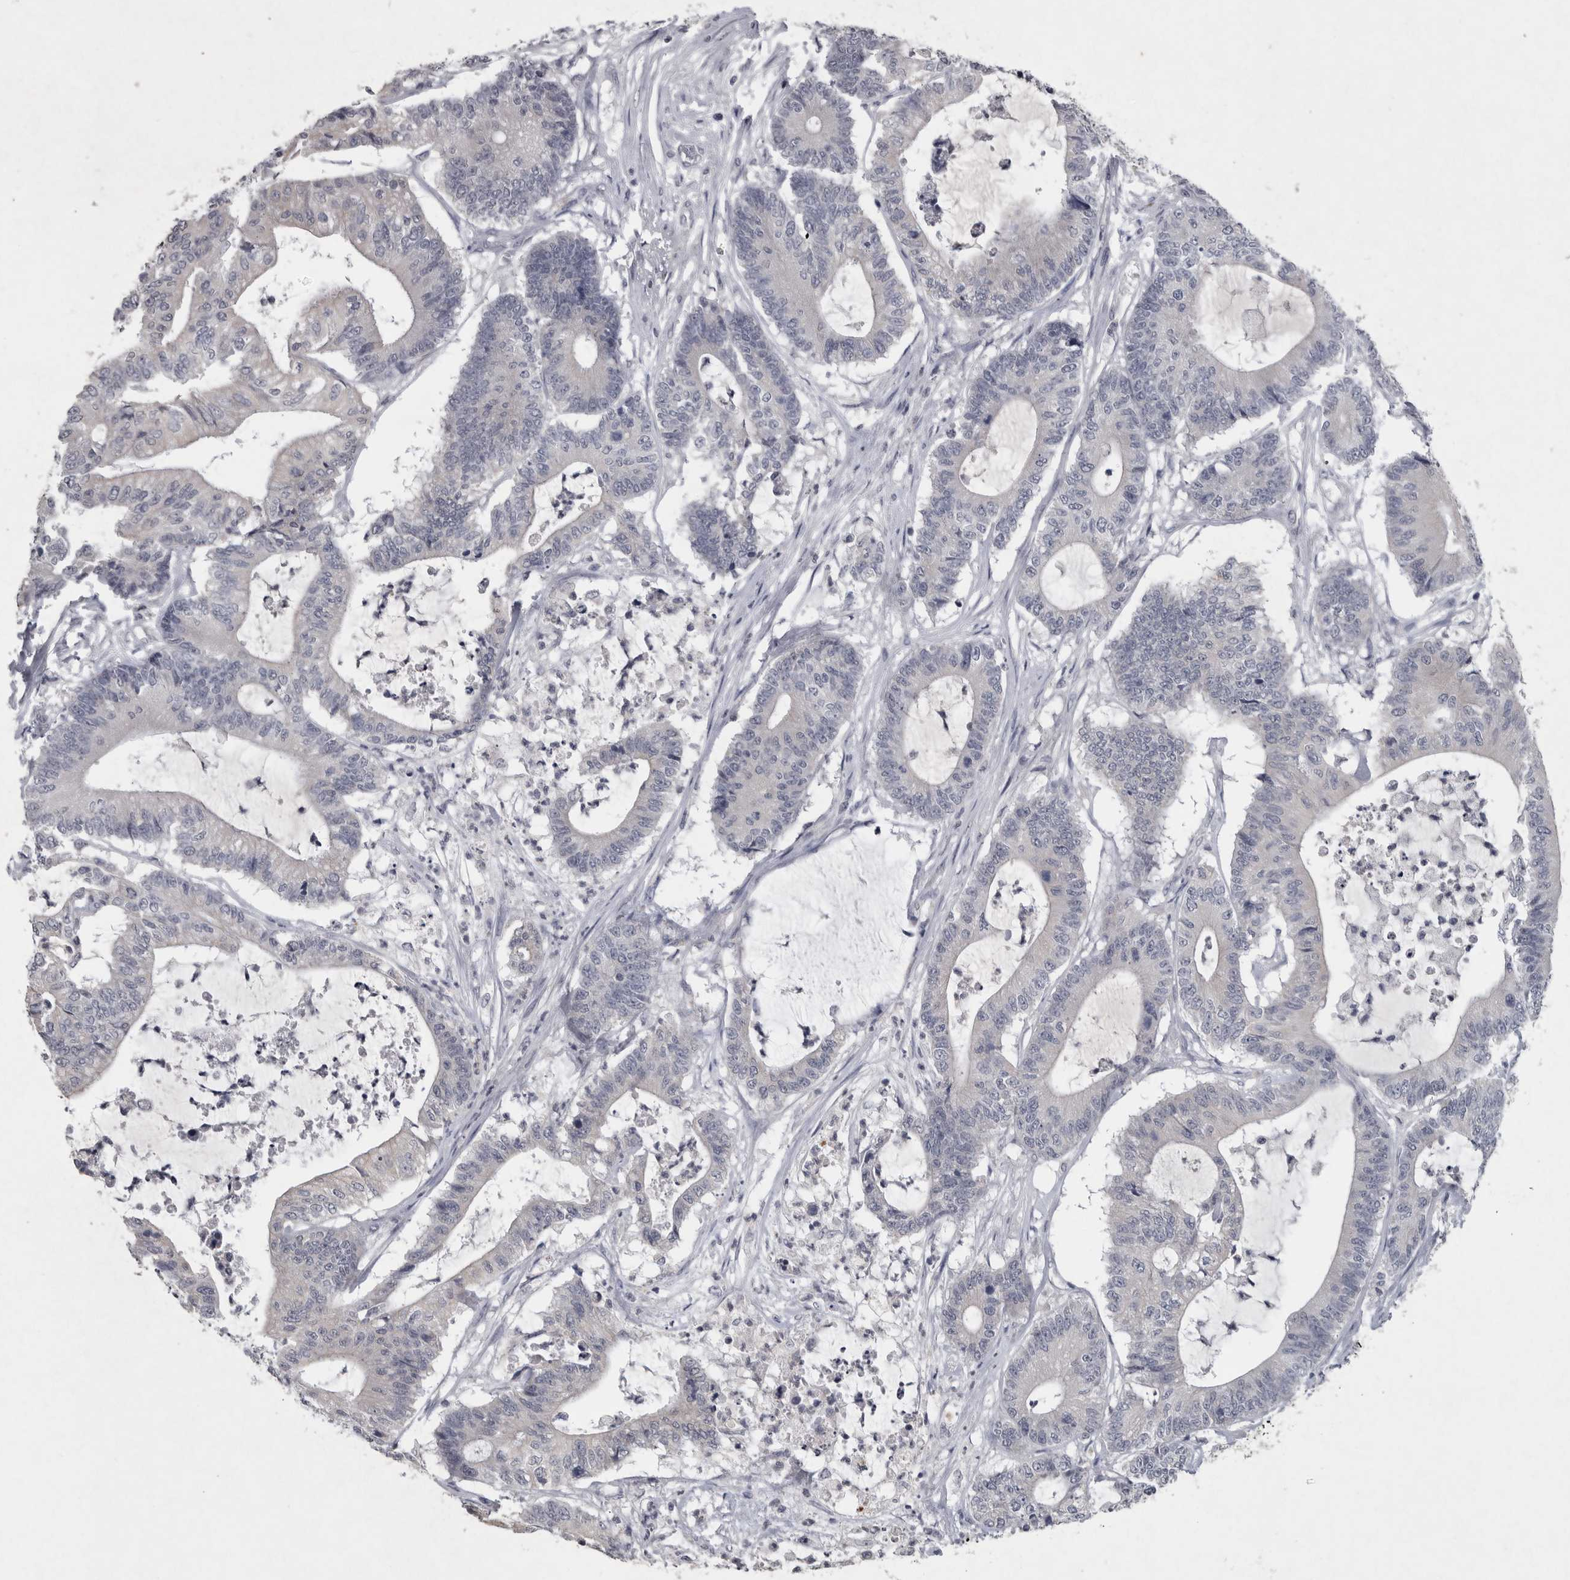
{"staining": {"intensity": "negative", "quantity": "none", "location": "none"}, "tissue": "colorectal cancer", "cell_type": "Tumor cells", "image_type": "cancer", "snomed": [{"axis": "morphology", "description": "Adenocarcinoma, NOS"}, {"axis": "topography", "description": "Colon"}], "caption": "DAB immunohistochemical staining of human colorectal adenocarcinoma shows no significant positivity in tumor cells. (DAB (3,3'-diaminobenzidine) IHC visualized using brightfield microscopy, high magnification).", "gene": "WNT7A", "patient": {"sex": "female", "age": 84}}